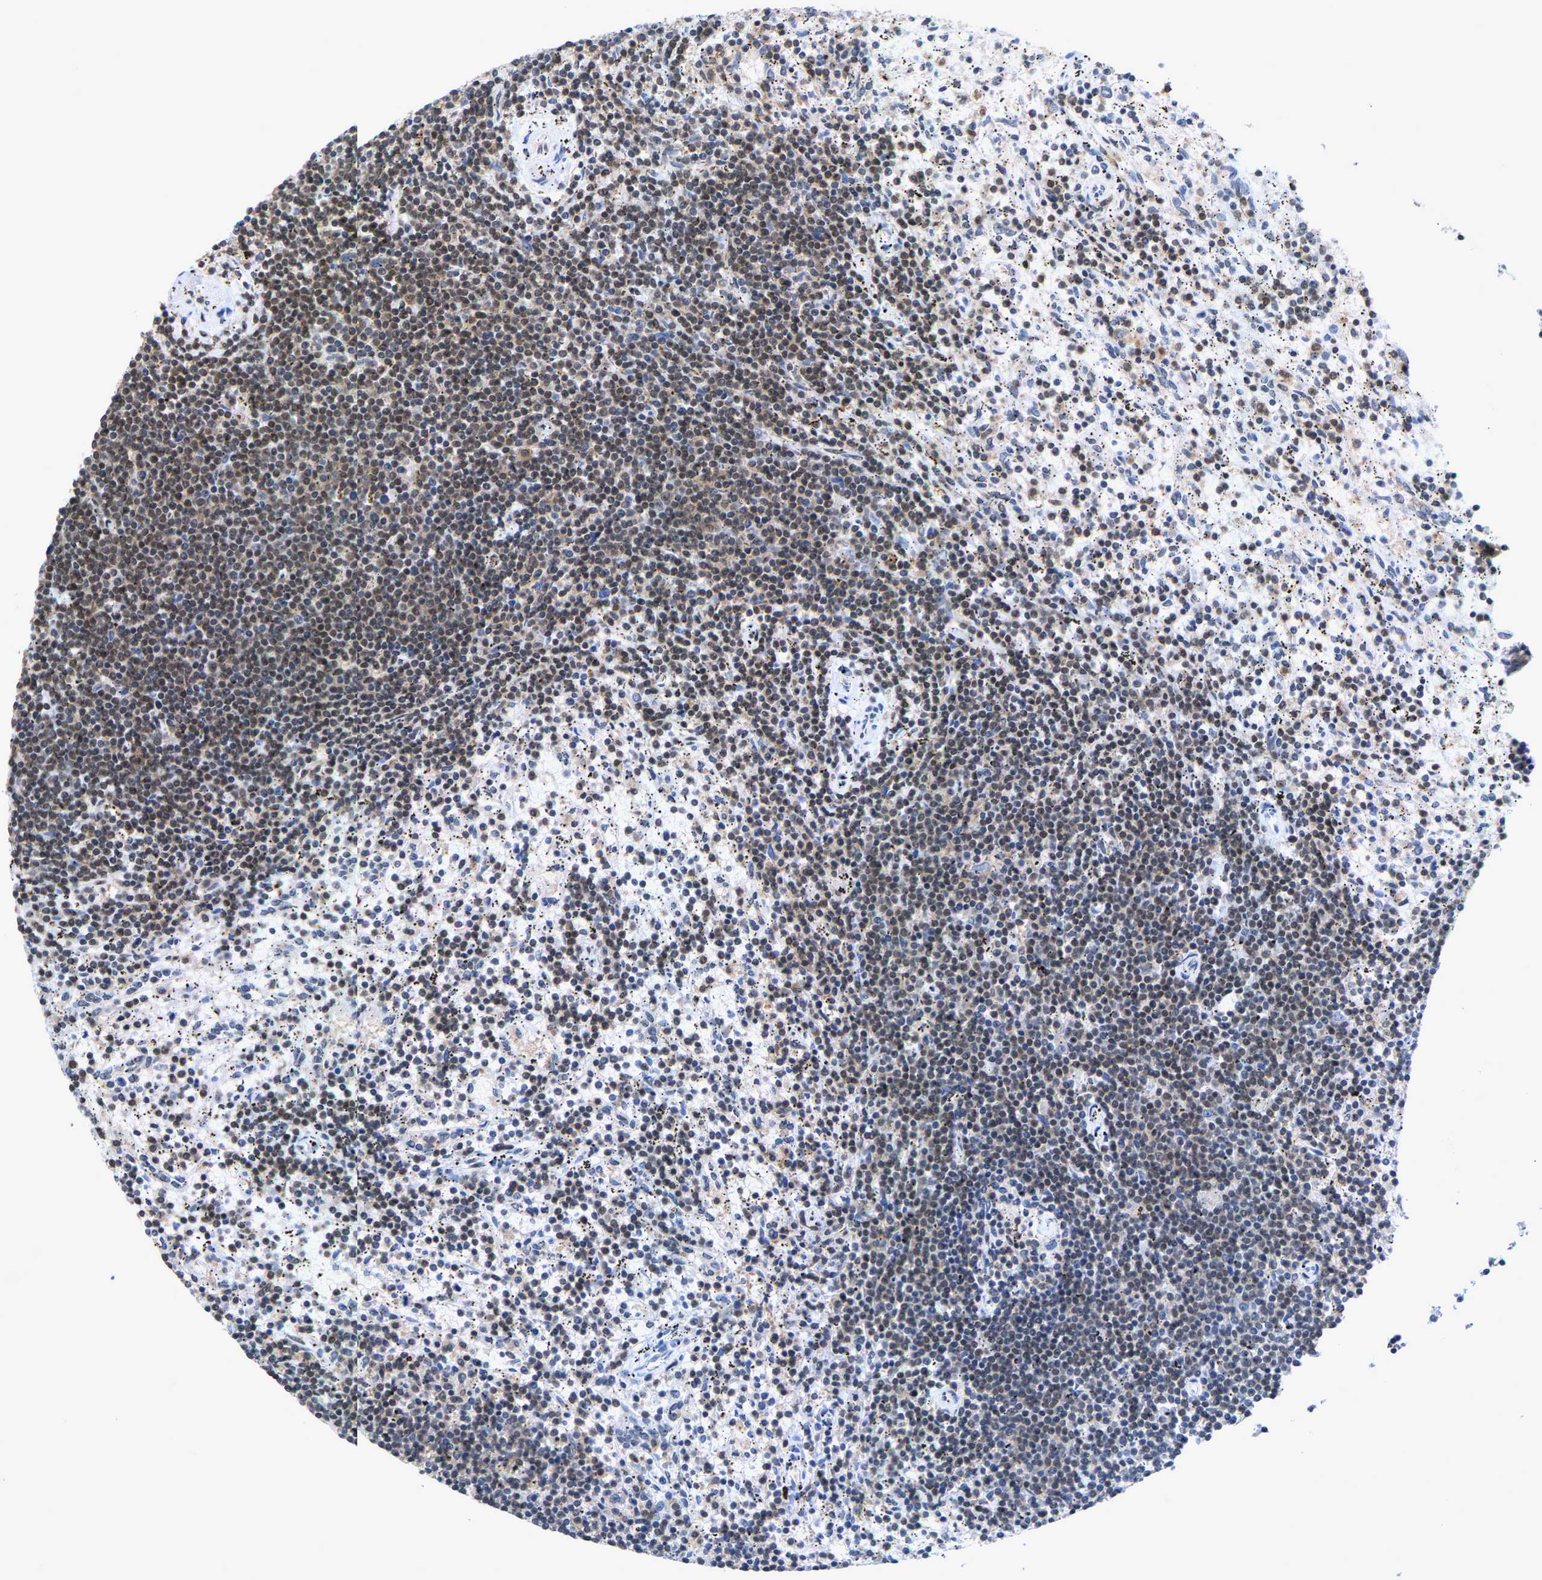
{"staining": {"intensity": "weak", "quantity": "<25%", "location": "cytoplasmic/membranous"}, "tissue": "lymphoma", "cell_type": "Tumor cells", "image_type": "cancer", "snomed": [{"axis": "morphology", "description": "Malignant lymphoma, non-Hodgkin's type, Low grade"}, {"axis": "topography", "description": "Spleen"}], "caption": "Tumor cells show no significant protein expression in low-grade malignant lymphoma, non-Hodgkin's type. The staining was performed using DAB to visualize the protein expression in brown, while the nuclei were stained in blue with hematoxylin (Magnification: 20x).", "gene": "FGD3", "patient": {"sex": "male", "age": 76}}